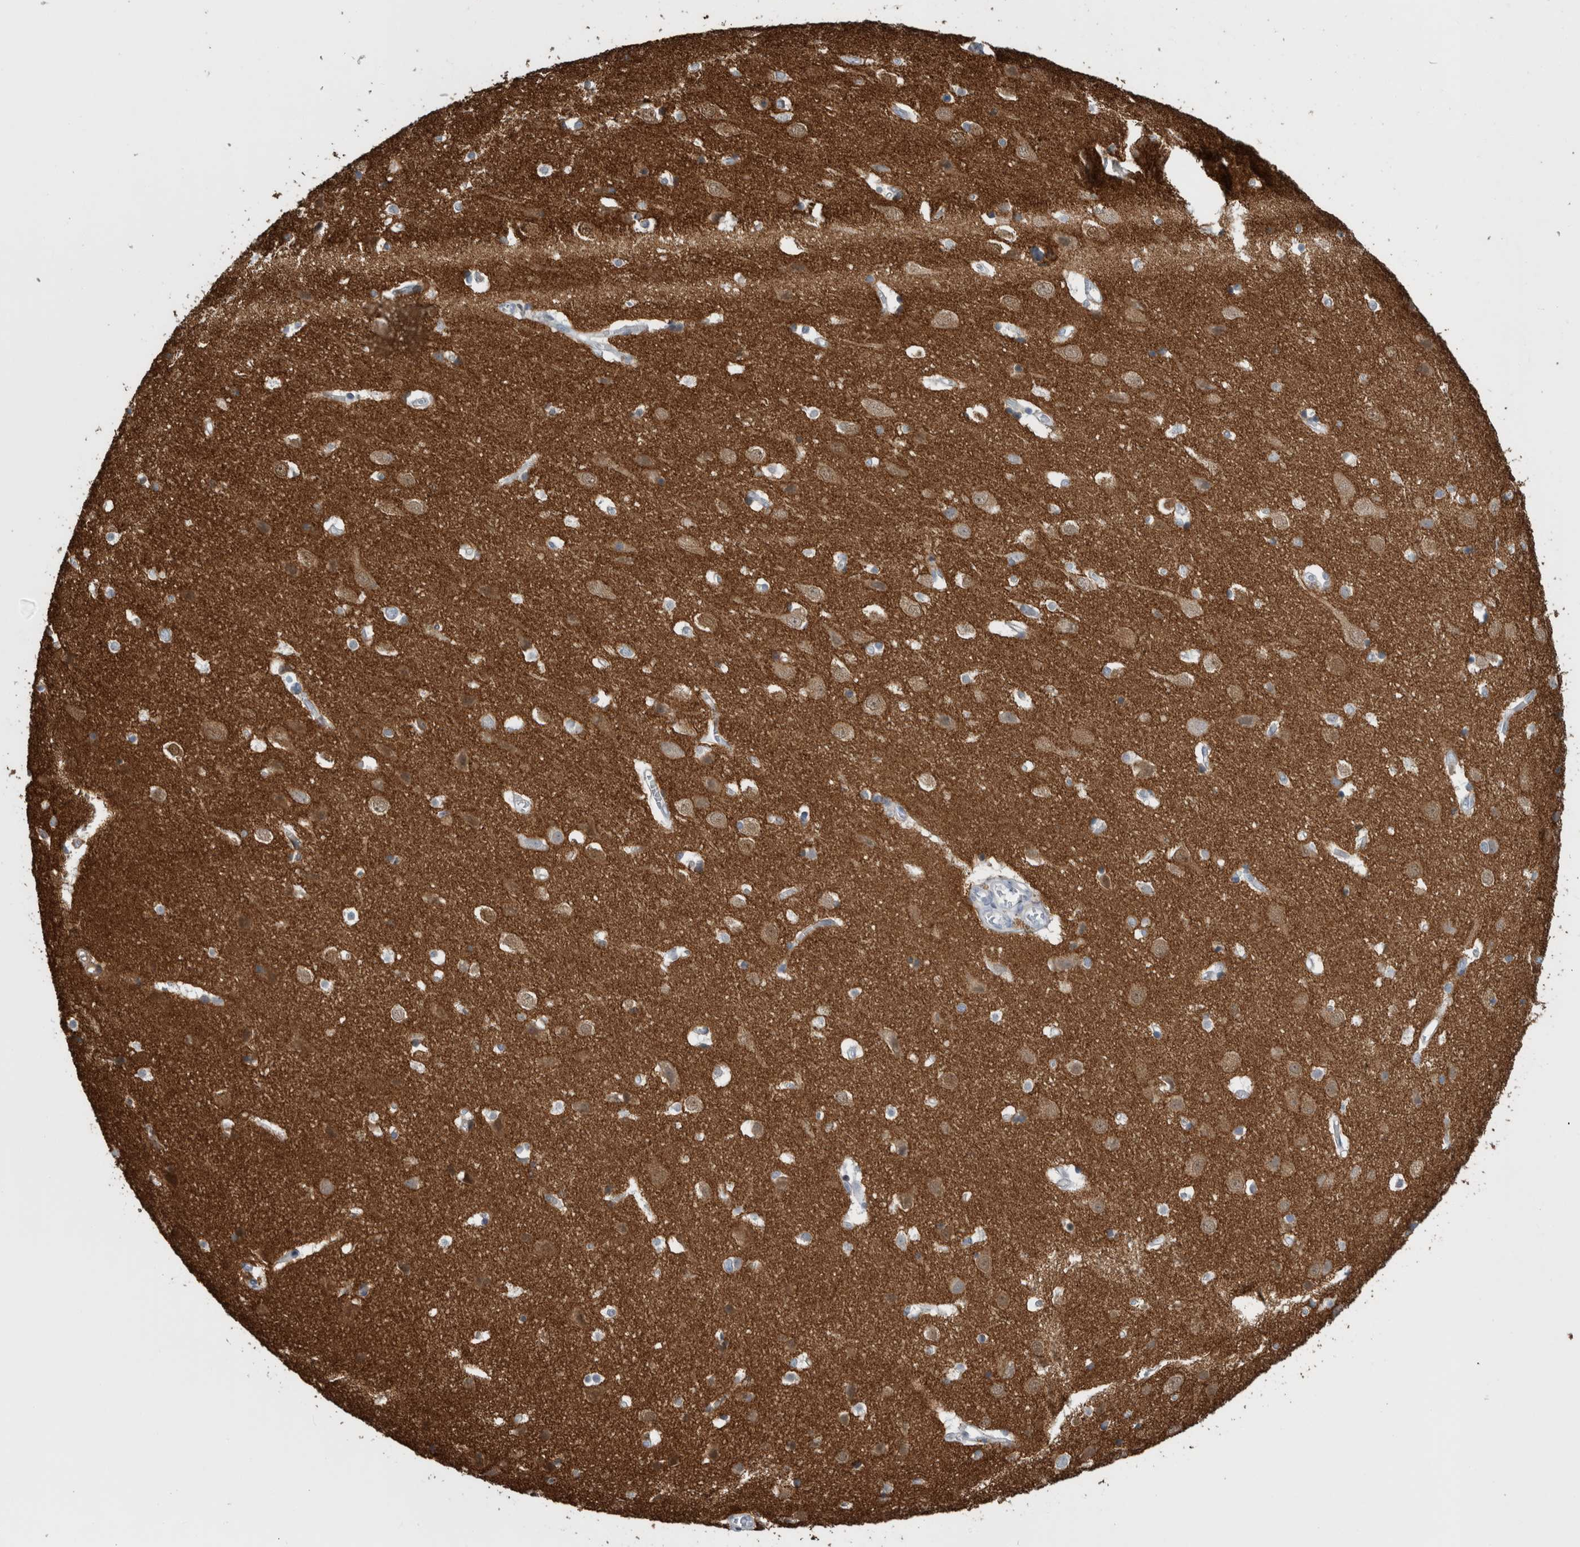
{"staining": {"intensity": "negative", "quantity": "none", "location": "none"}, "tissue": "cerebral cortex", "cell_type": "Endothelial cells", "image_type": "normal", "snomed": [{"axis": "morphology", "description": "Normal tissue, NOS"}, {"axis": "topography", "description": "Cerebral cortex"}], "caption": "DAB (3,3'-diaminobenzidine) immunohistochemical staining of normal cerebral cortex reveals no significant expression in endothelial cells.", "gene": "SH3GL2", "patient": {"sex": "male", "age": 54}}